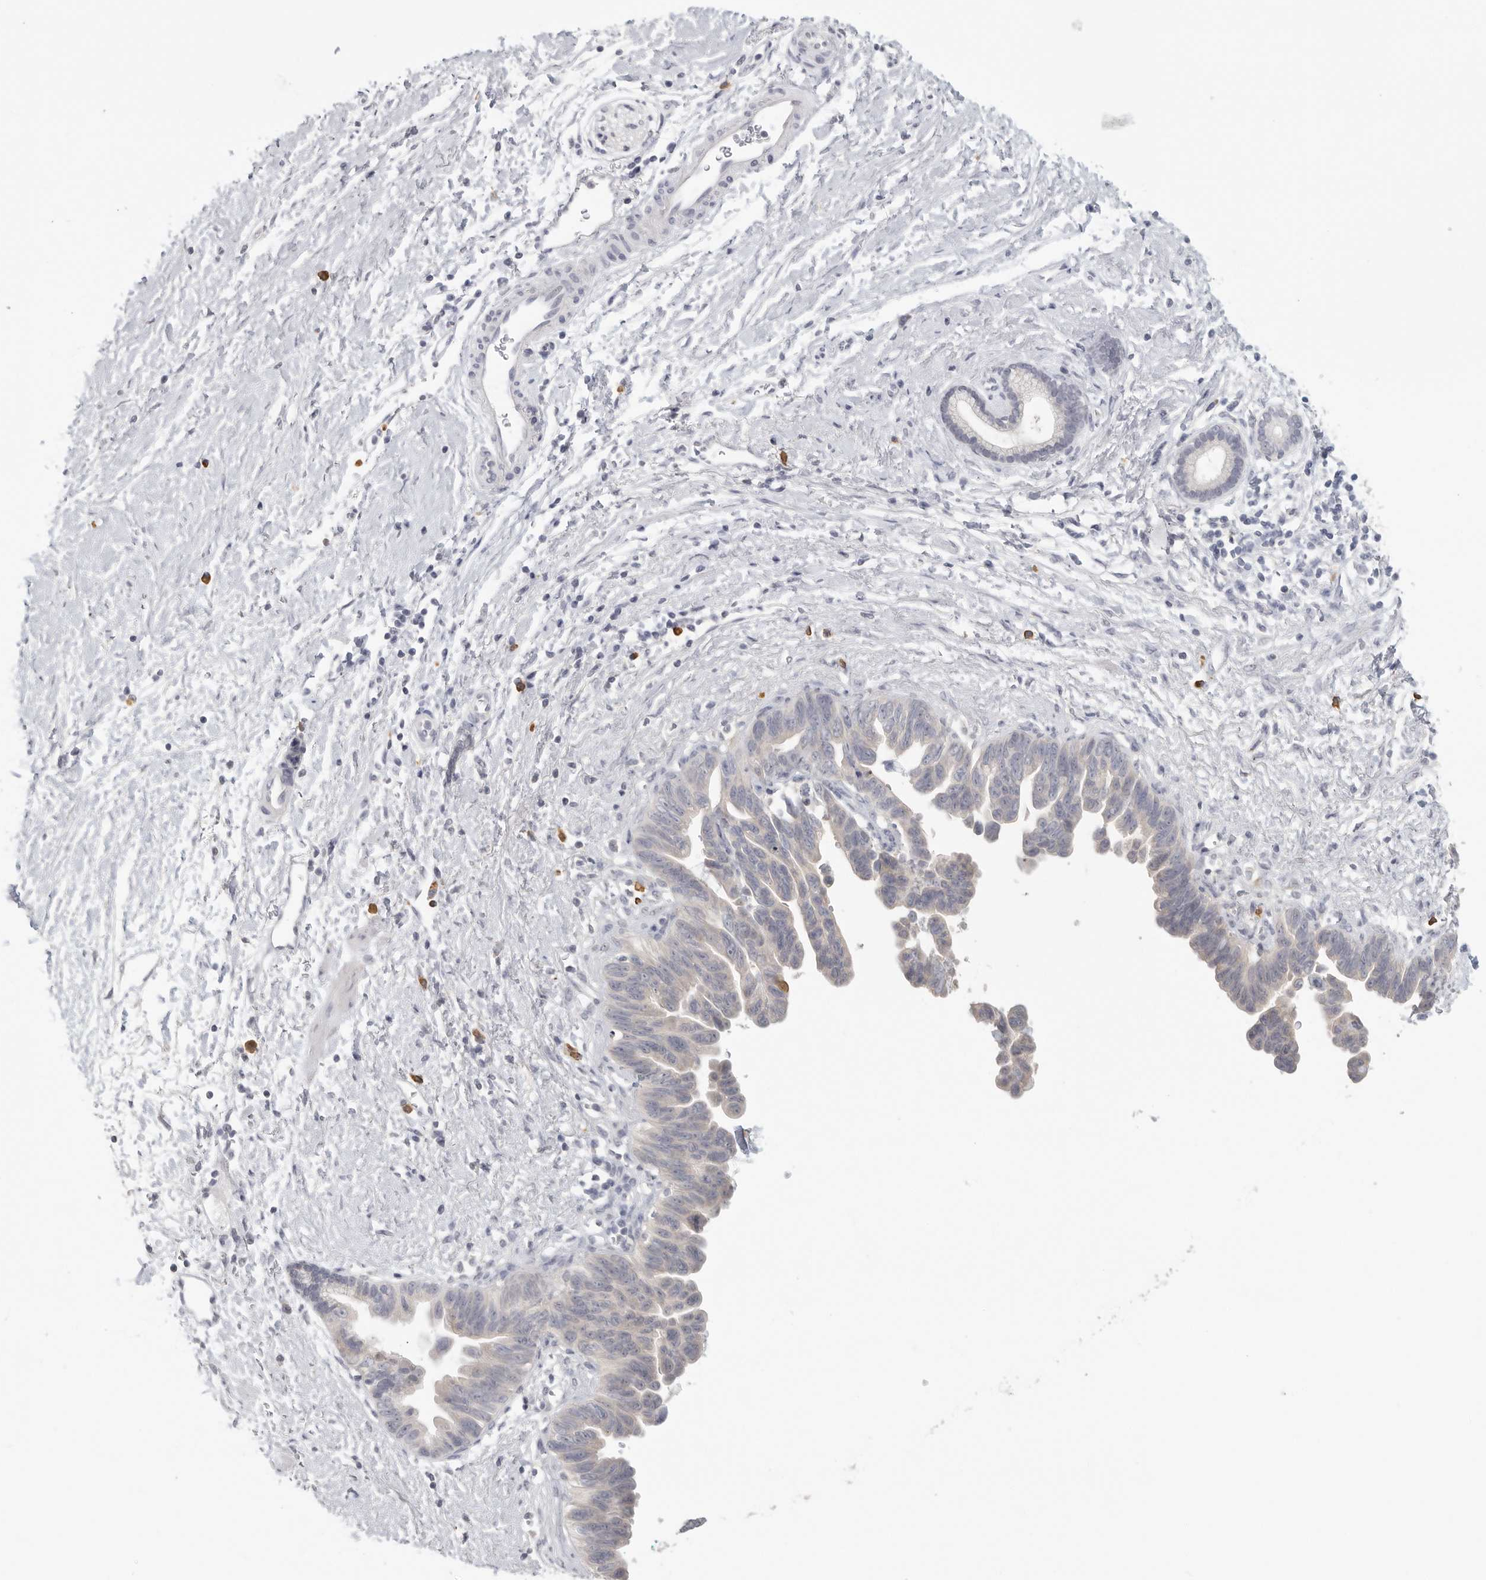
{"staining": {"intensity": "negative", "quantity": "none", "location": "none"}, "tissue": "pancreatic cancer", "cell_type": "Tumor cells", "image_type": "cancer", "snomed": [{"axis": "morphology", "description": "Adenocarcinoma, NOS"}, {"axis": "topography", "description": "Pancreas"}], "caption": "Tumor cells are negative for brown protein staining in pancreatic cancer. The staining was performed using DAB to visualize the protein expression in brown, while the nuclei were stained in blue with hematoxylin (Magnification: 20x).", "gene": "DNAJC11", "patient": {"sex": "female", "age": 72}}